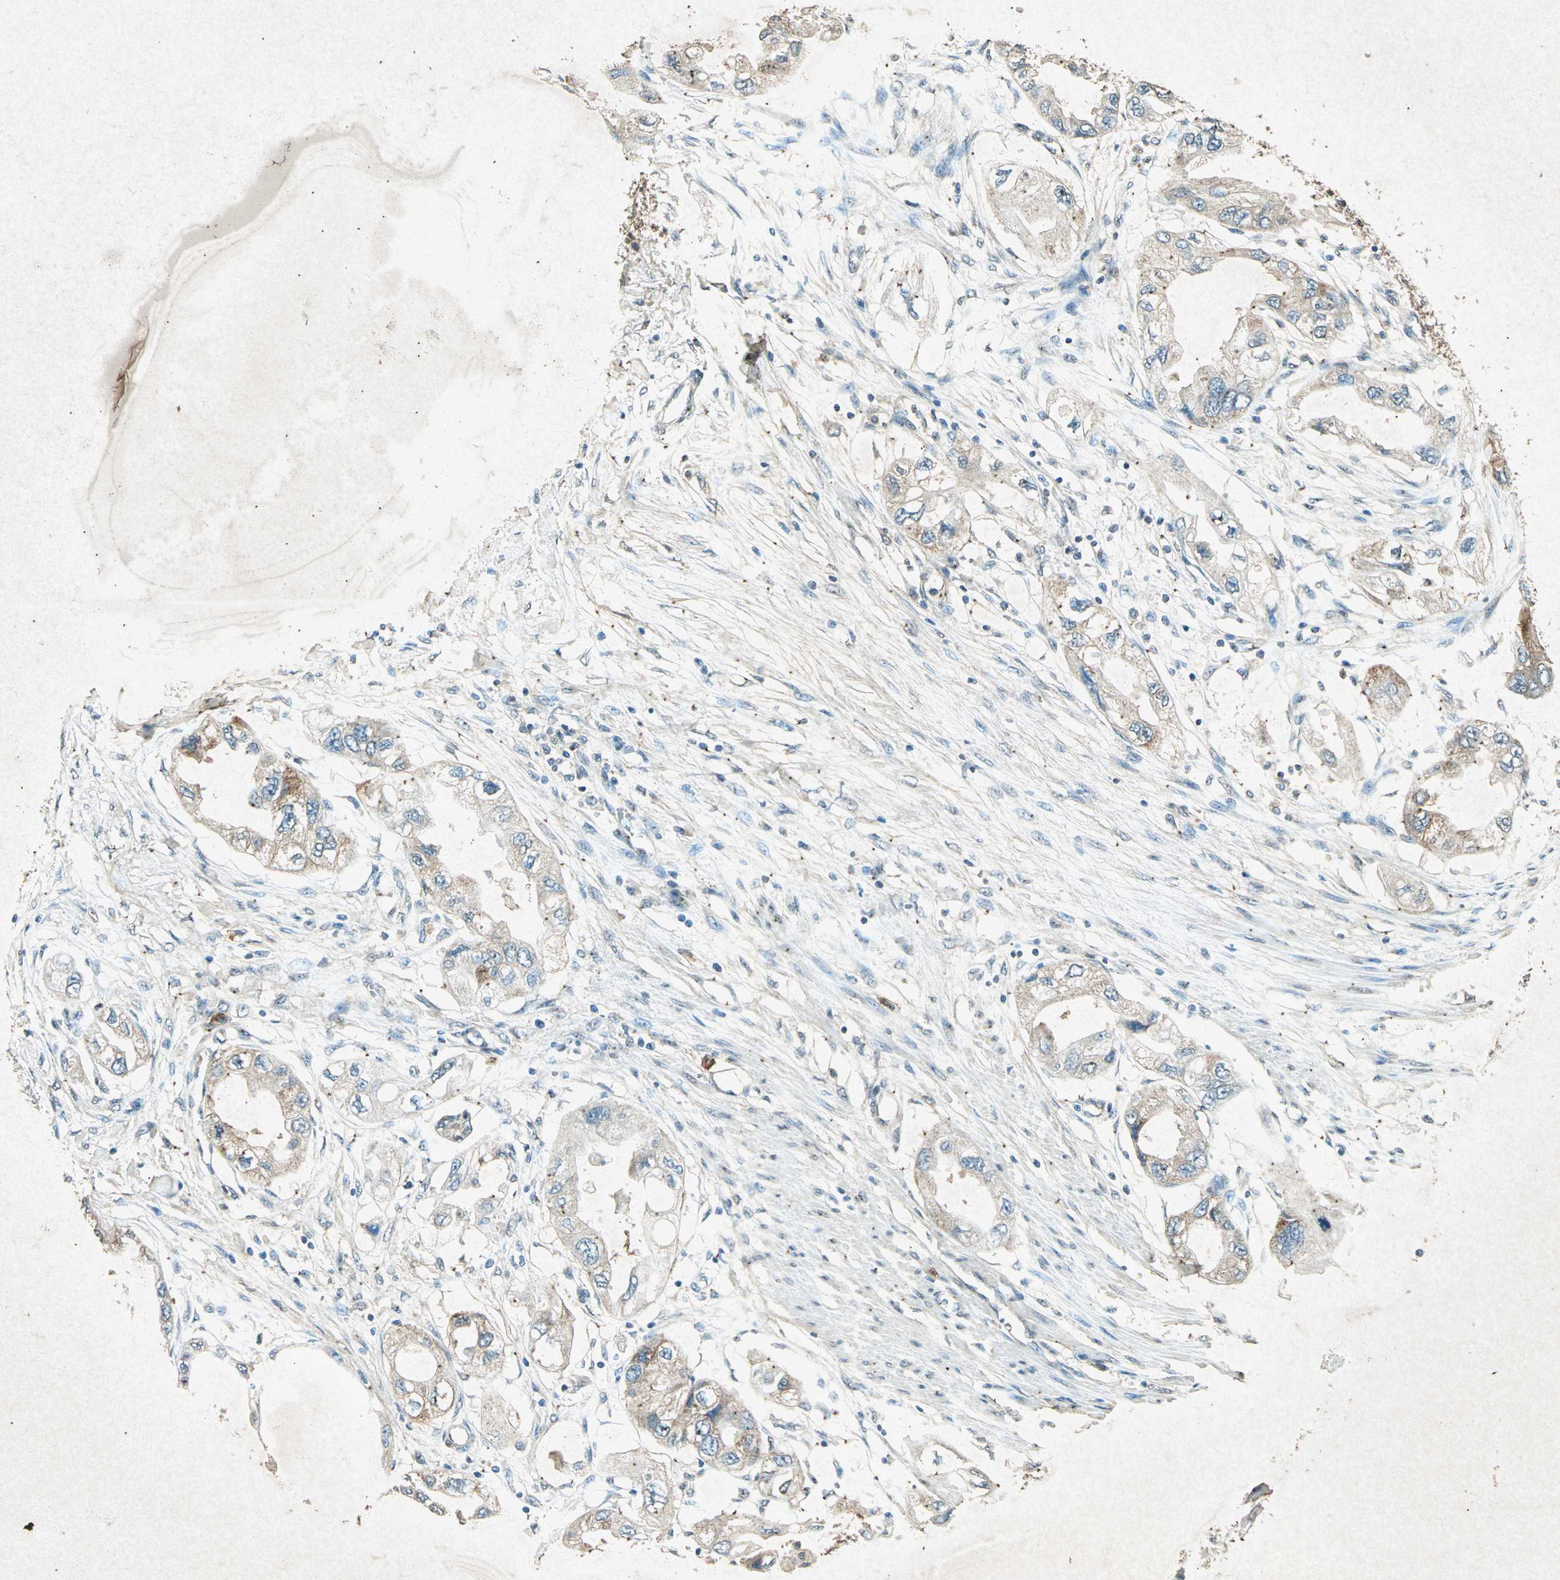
{"staining": {"intensity": "weak", "quantity": "25%-75%", "location": "cytoplasmic/membranous"}, "tissue": "endometrial cancer", "cell_type": "Tumor cells", "image_type": "cancer", "snomed": [{"axis": "morphology", "description": "Adenocarcinoma, NOS"}, {"axis": "topography", "description": "Endometrium"}], "caption": "Immunohistochemistry (DAB (3,3'-diaminobenzidine)) staining of human endometrial adenocarcinoma reveals weak cytoplasmic/membranous protein staining in approximately 25%-75% of tumor cells.", "gene": "PSEN1", "patient": {"sex": "female", "age": 67}}